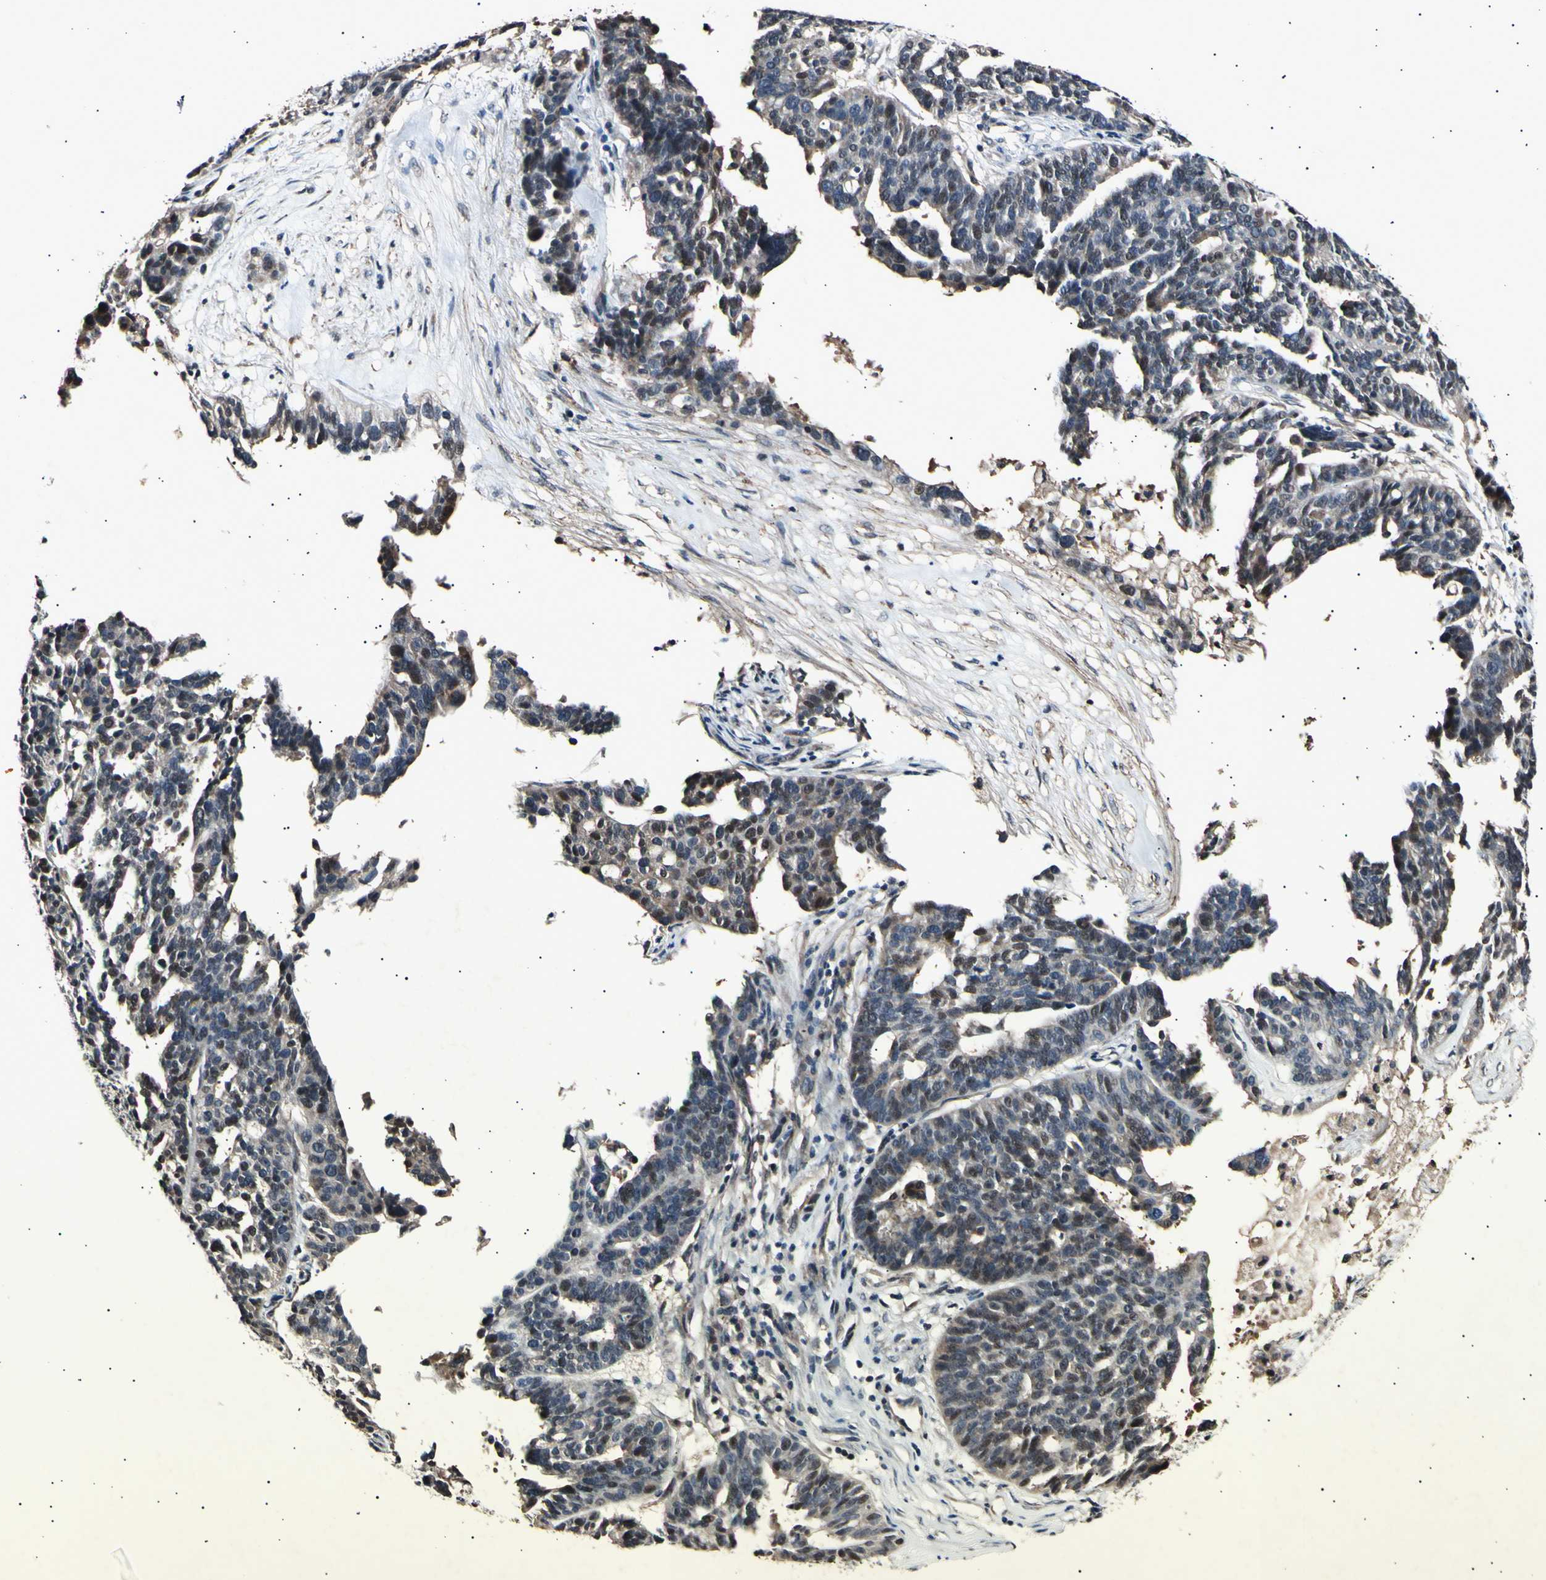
{"staining": {"intensity": "weak", "quantity": "<25%", "location": "cytoplasmic/membranous"}, "tissue": "ovarian cancer", "cell_type": "Tumor cells", "image_type": "cancer", "snomed": [{"axis": "morphology", "description": "Cystadenocarcinoma, serous, NOS"}, {"axis": "topography", "description": "Ovary"}], "caption": "A high-resolution histopathology image shows immunohistochemistry (IHC) staining of ovarian cancer, which demonstrates no significant positivity in tumor cells.", "gene": "ADCY3", "patient": {"sex": "female", "age": 59}}